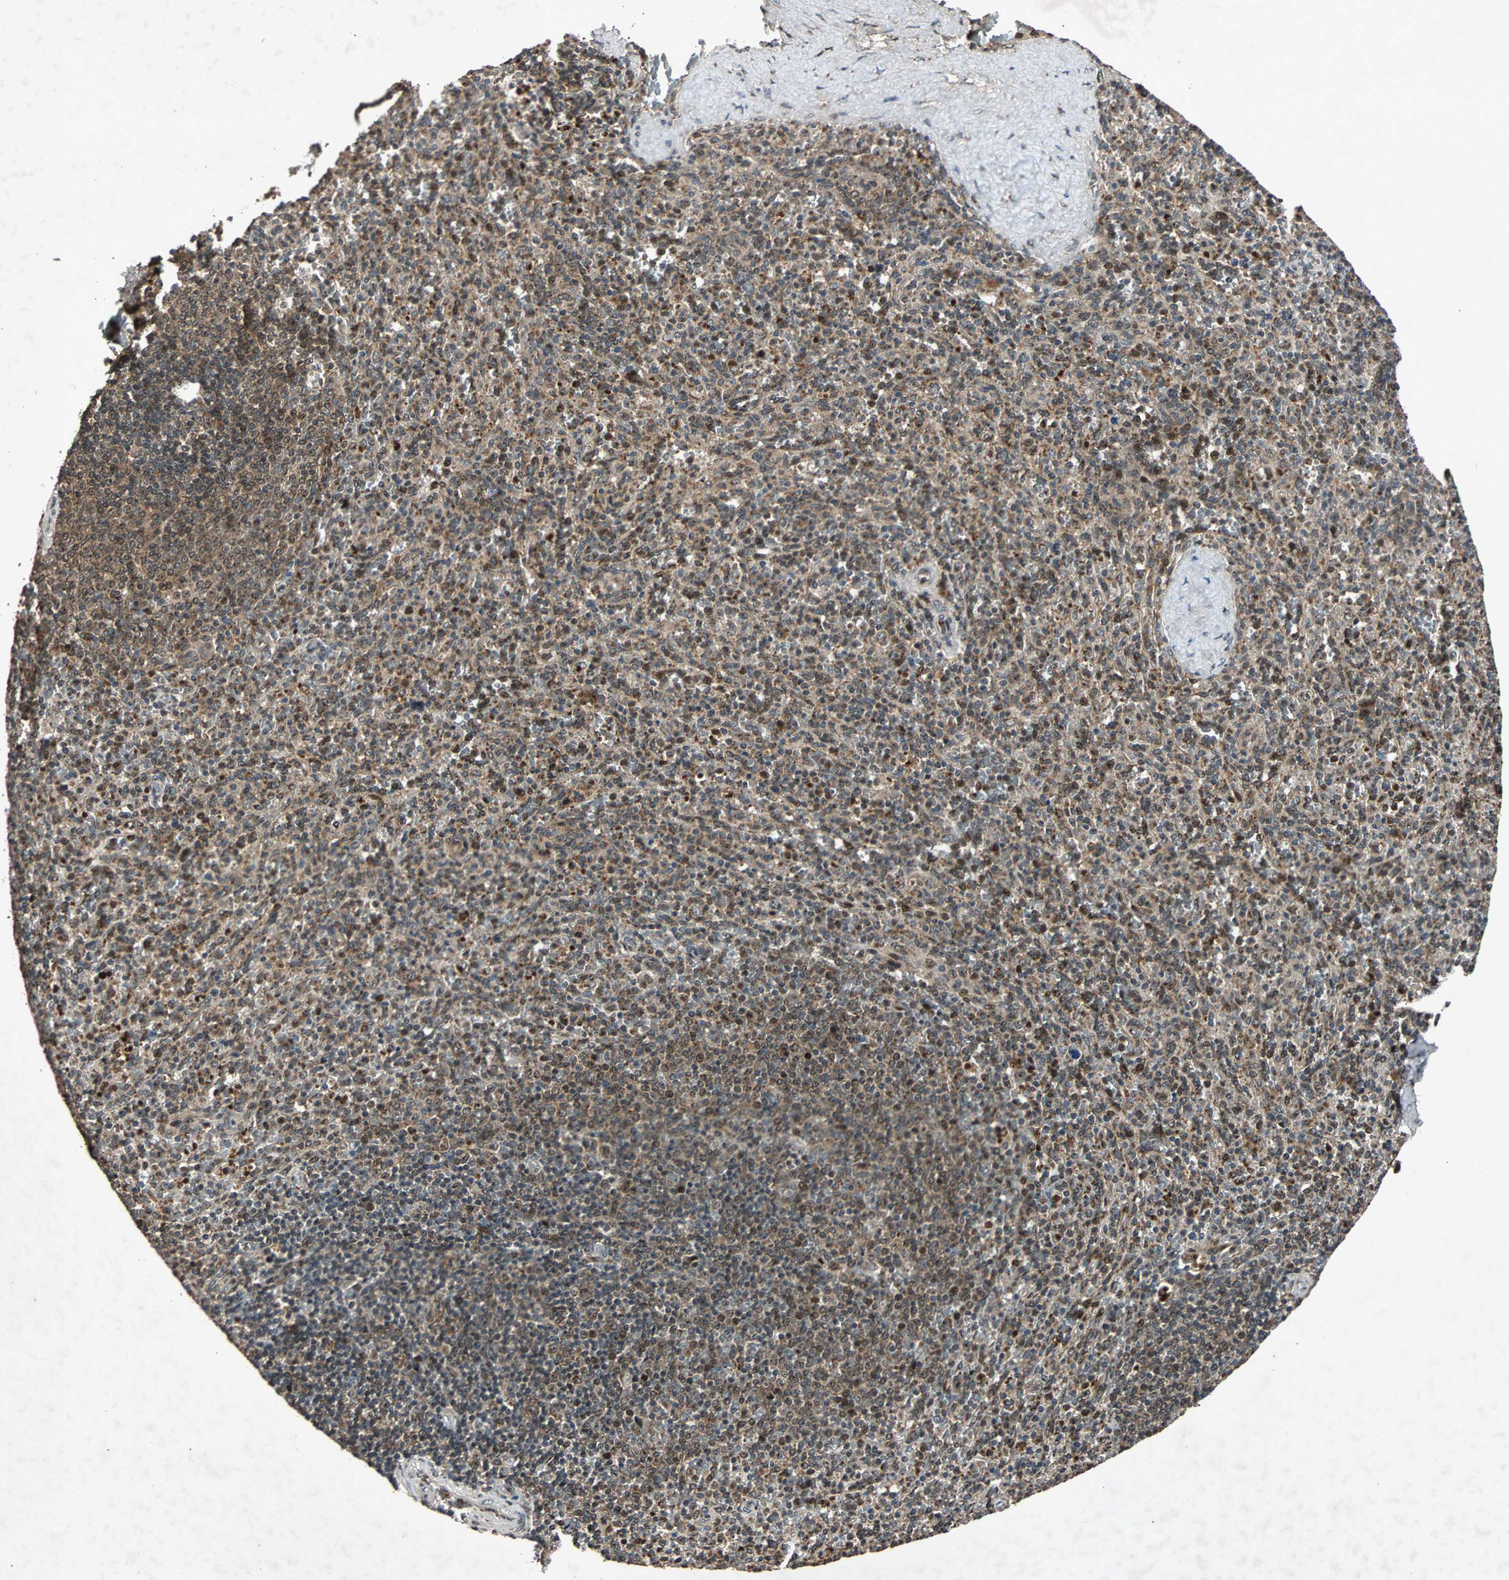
{"staining": {"intensity": "strong", "quantity": "25%-75%", "location": "cytoplasmic/membranous,nuclear"}, "tissue": "spleen", "cell_type": "Cells in red pulp", "image_type": "normal", "snomed": [{"axis": "morphology", "description": "Normal tissue, NOS"}, {"axis": "topography", "description": "Spleen"}], "caption": "The image displays staining of normal spleen, revealing strong cytoplasmic/membranous,nuclear protein positivity (brown color) within cells in red pulp. The protein is shown in brown color, while the nuclei are stained blue.", "gene": "USP31", "patient": {"sex": "male", "age": 36}}